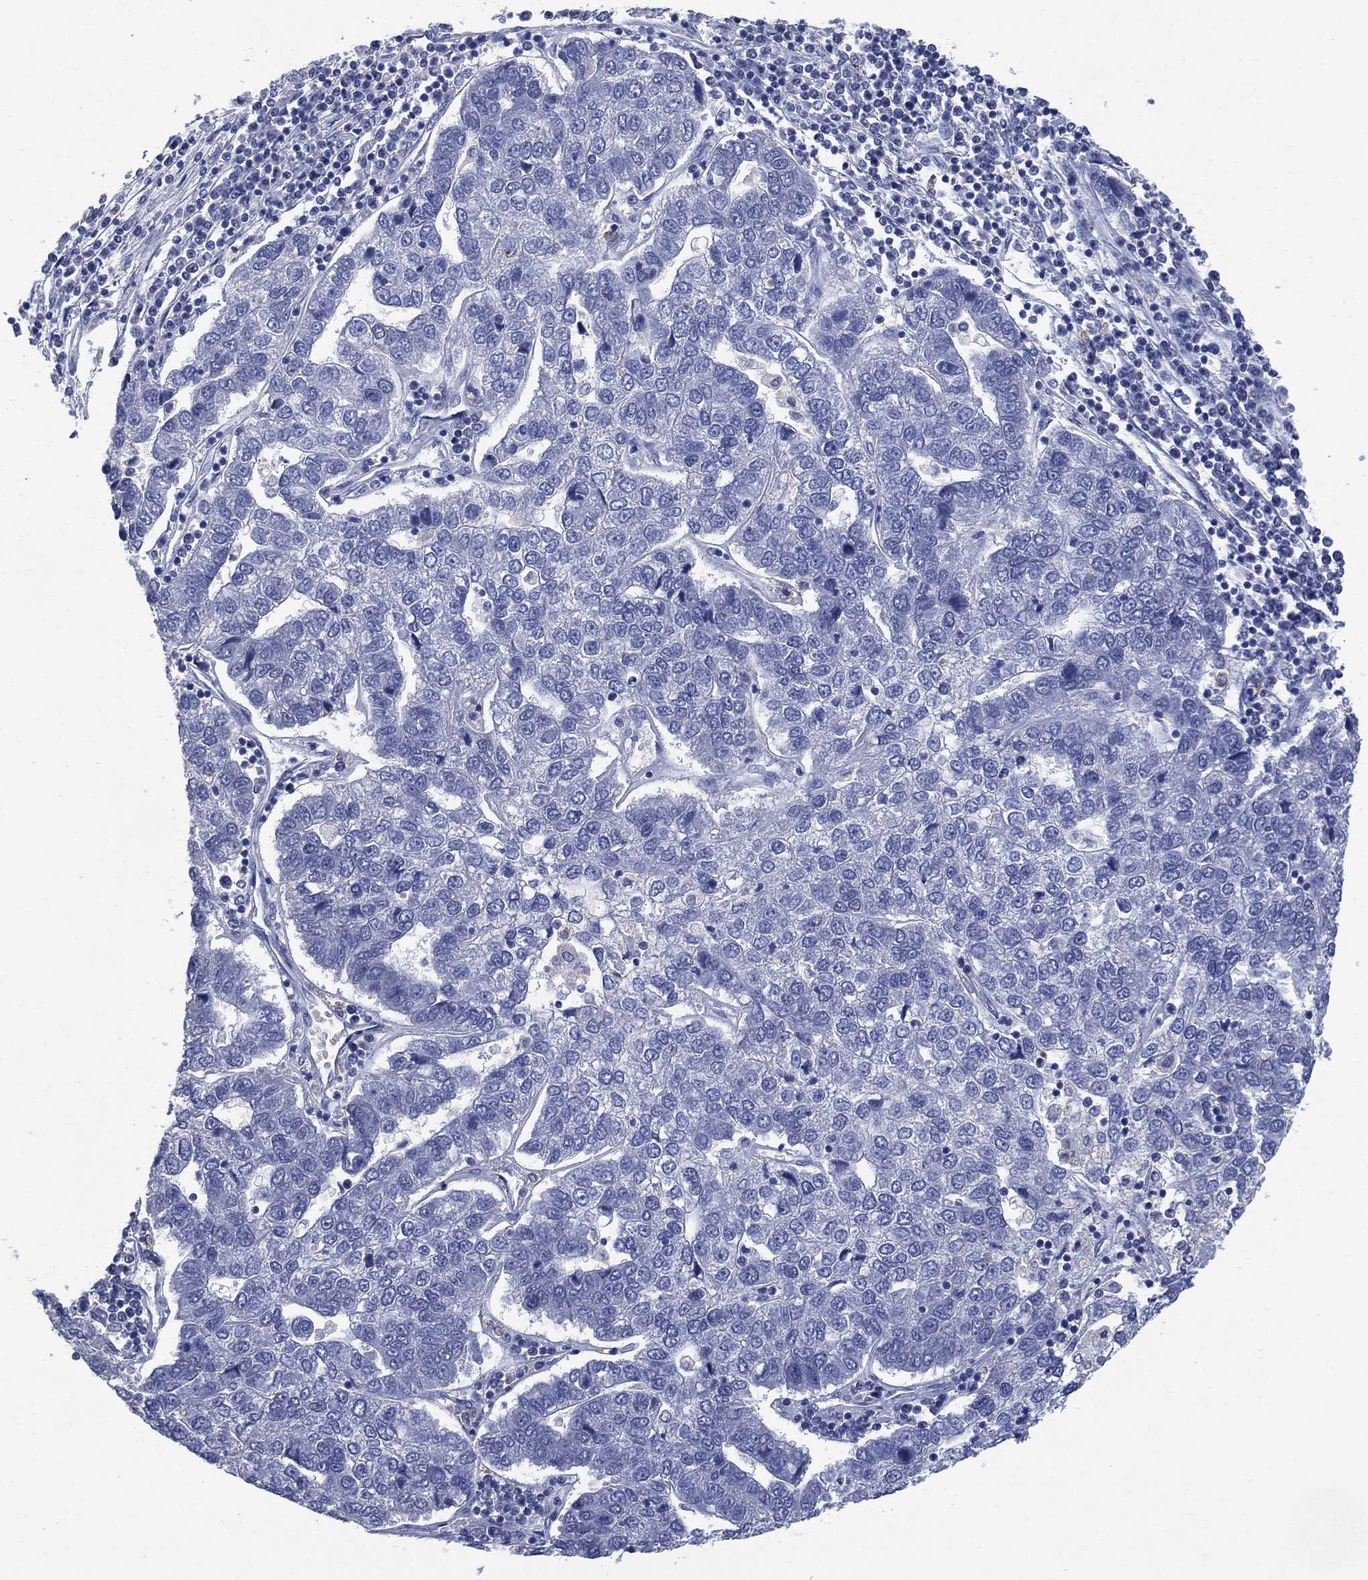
{"staining": {"intensity": "negative", "quantity": "none", "location": "none"}, "tissue": "pancreatic cancer", "cell_type": "Tumor cells", "image_type": "cancer", "snomed": [{"axis": "morphology", "description": "Adenocarcinoma, NOS"}, {"axis": "topography", "description": "Pancreas"}], "caption": "The image shows no staining of tumor cells in adenocarcinoma (pancreatic).", "gene": "FSCN2", "patient": {"sex": "female", "age": 61}}